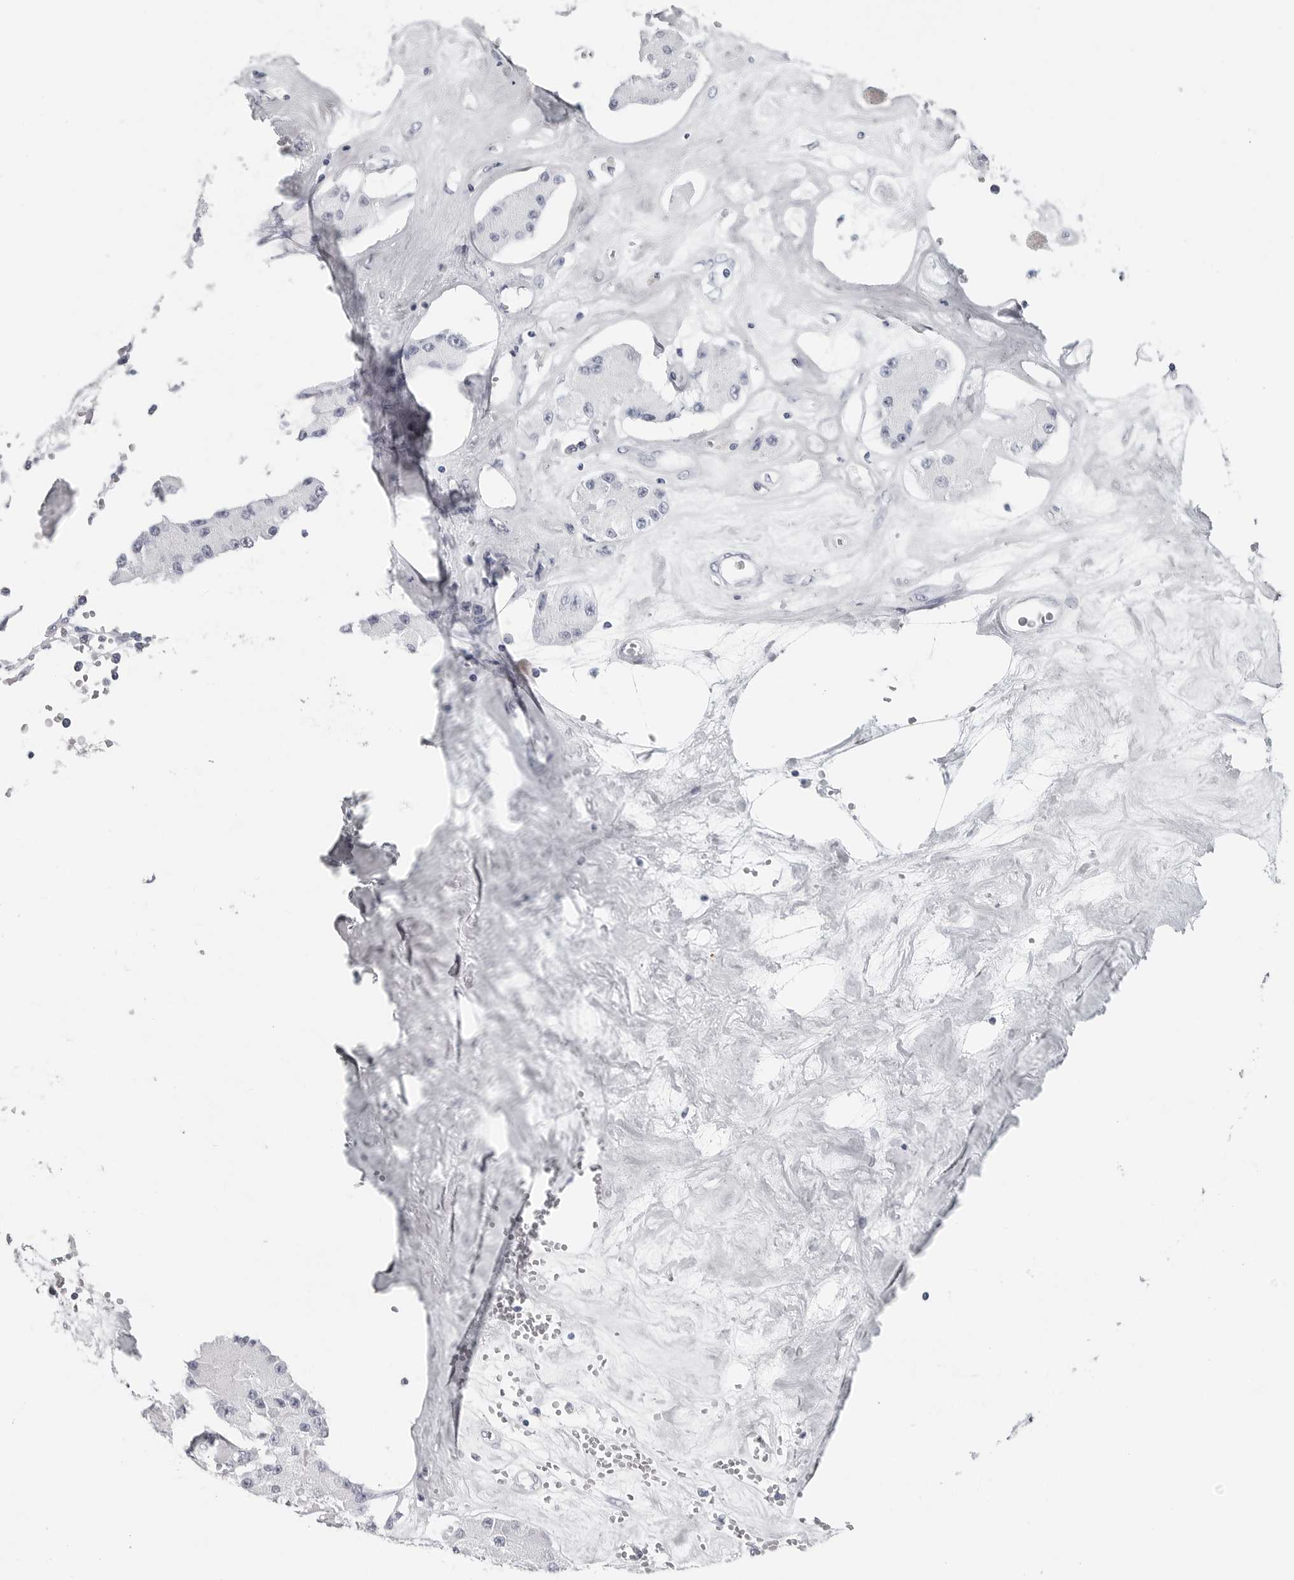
{"staining": {"intensity": "negative", "quantity": "none", "location": "none"}, "tissue": "carcinoid", "cell_type": "Tumor cells", "image_type": "cancer", "snomed": [{"axis": "morphology", "description": "Carcinoid, malignant, NOS"}, {"axis": "topography", "description": "Pancreas"}], "caption": "A photomicrograph of carcinoid stained for a protein reveals no brown staining in tumor cells.", "gene": "CSH1", "patient": {"sex": "male", "age": 41}}